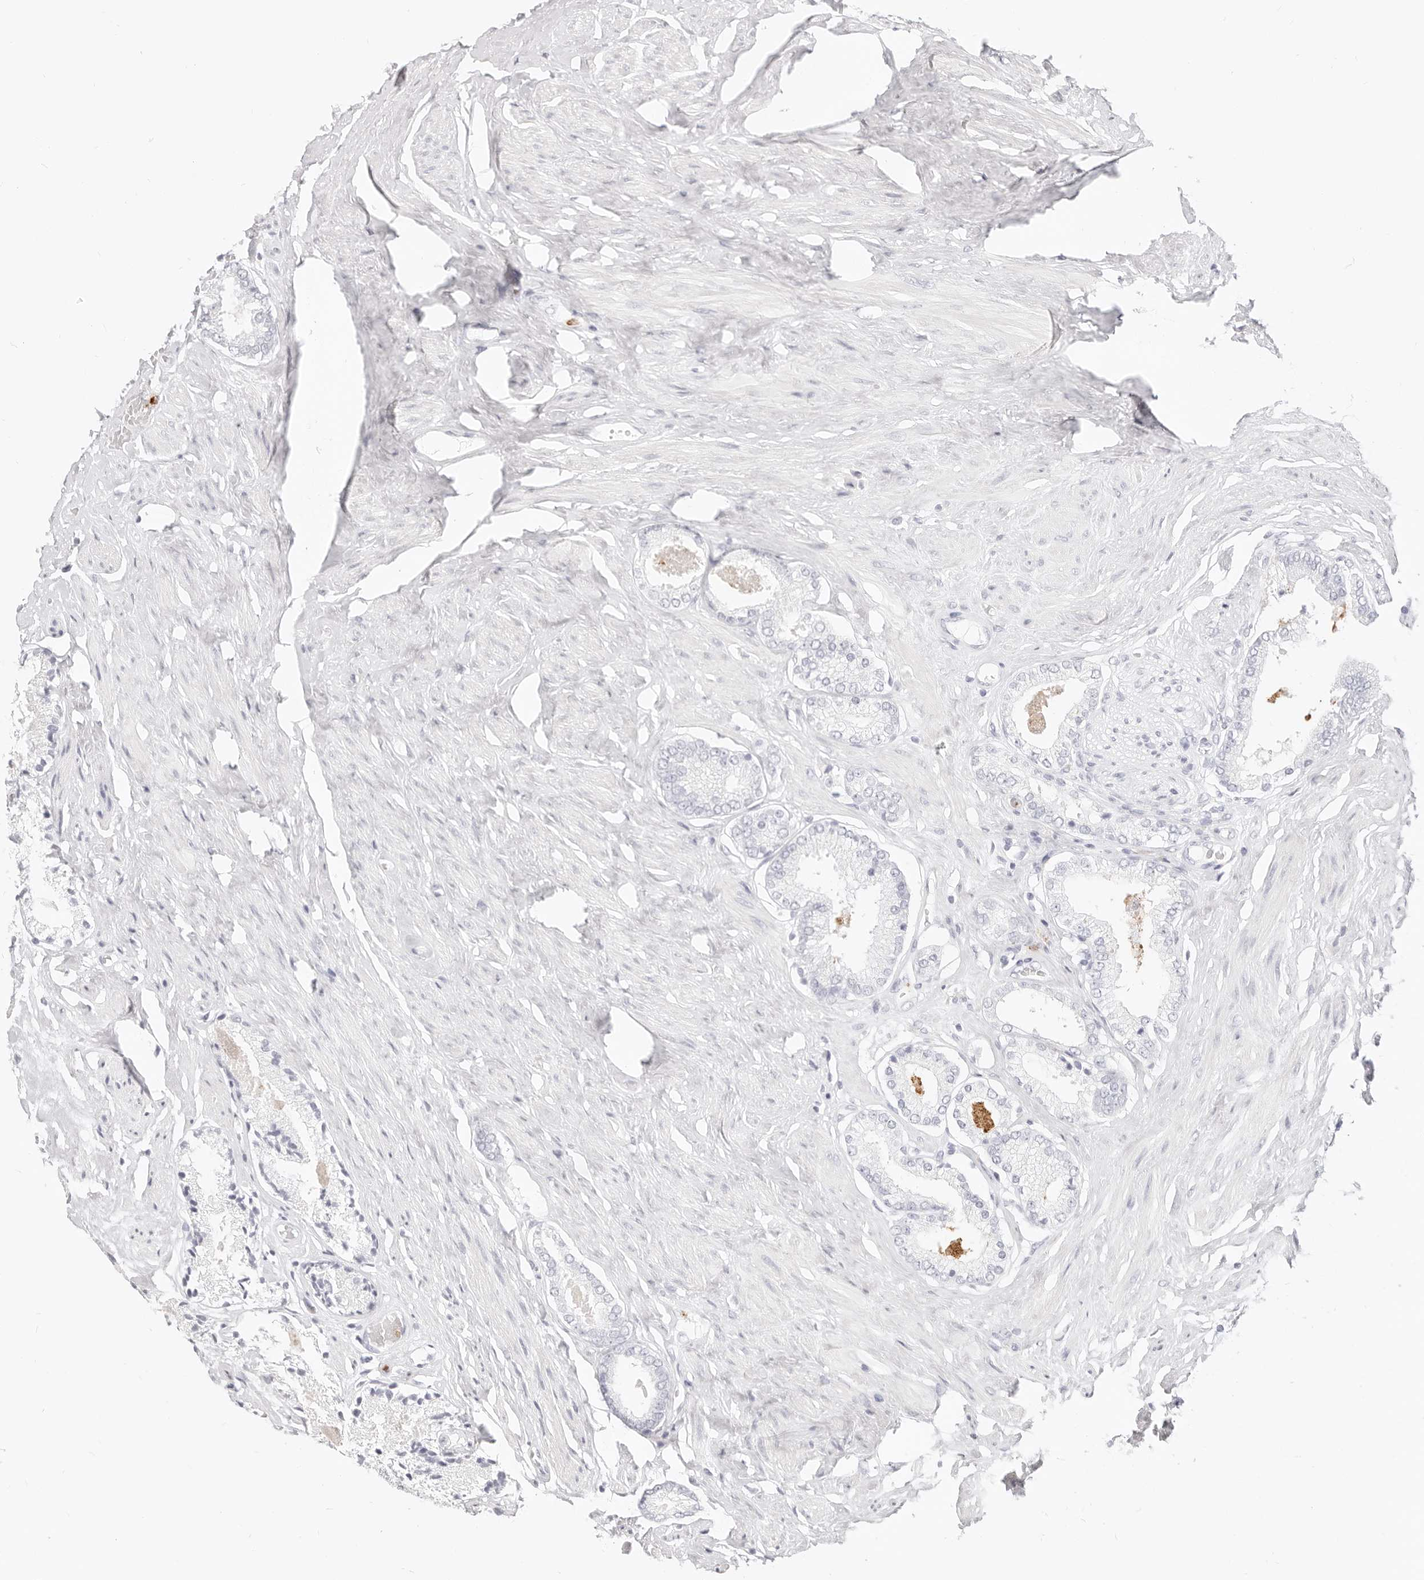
{"staining": {"intensity": "negative", "quantity": "none", "location": "none"}, "tissue": "prostate cancer", "cell_type": "Tumor cells", "image_type": "cancer", "snomed": [{"axis": "morphology", "description": "Adenocarcinoma, Low grade"}, {"axis": "topography", "description": "Prostate"}], "caption": "Tumor cells are negative for brown protein staining in prostate cancer (low-grade adenocarcinoma).", "gene": "CAMP", "patient": {"sex": "male", "age": 71}}